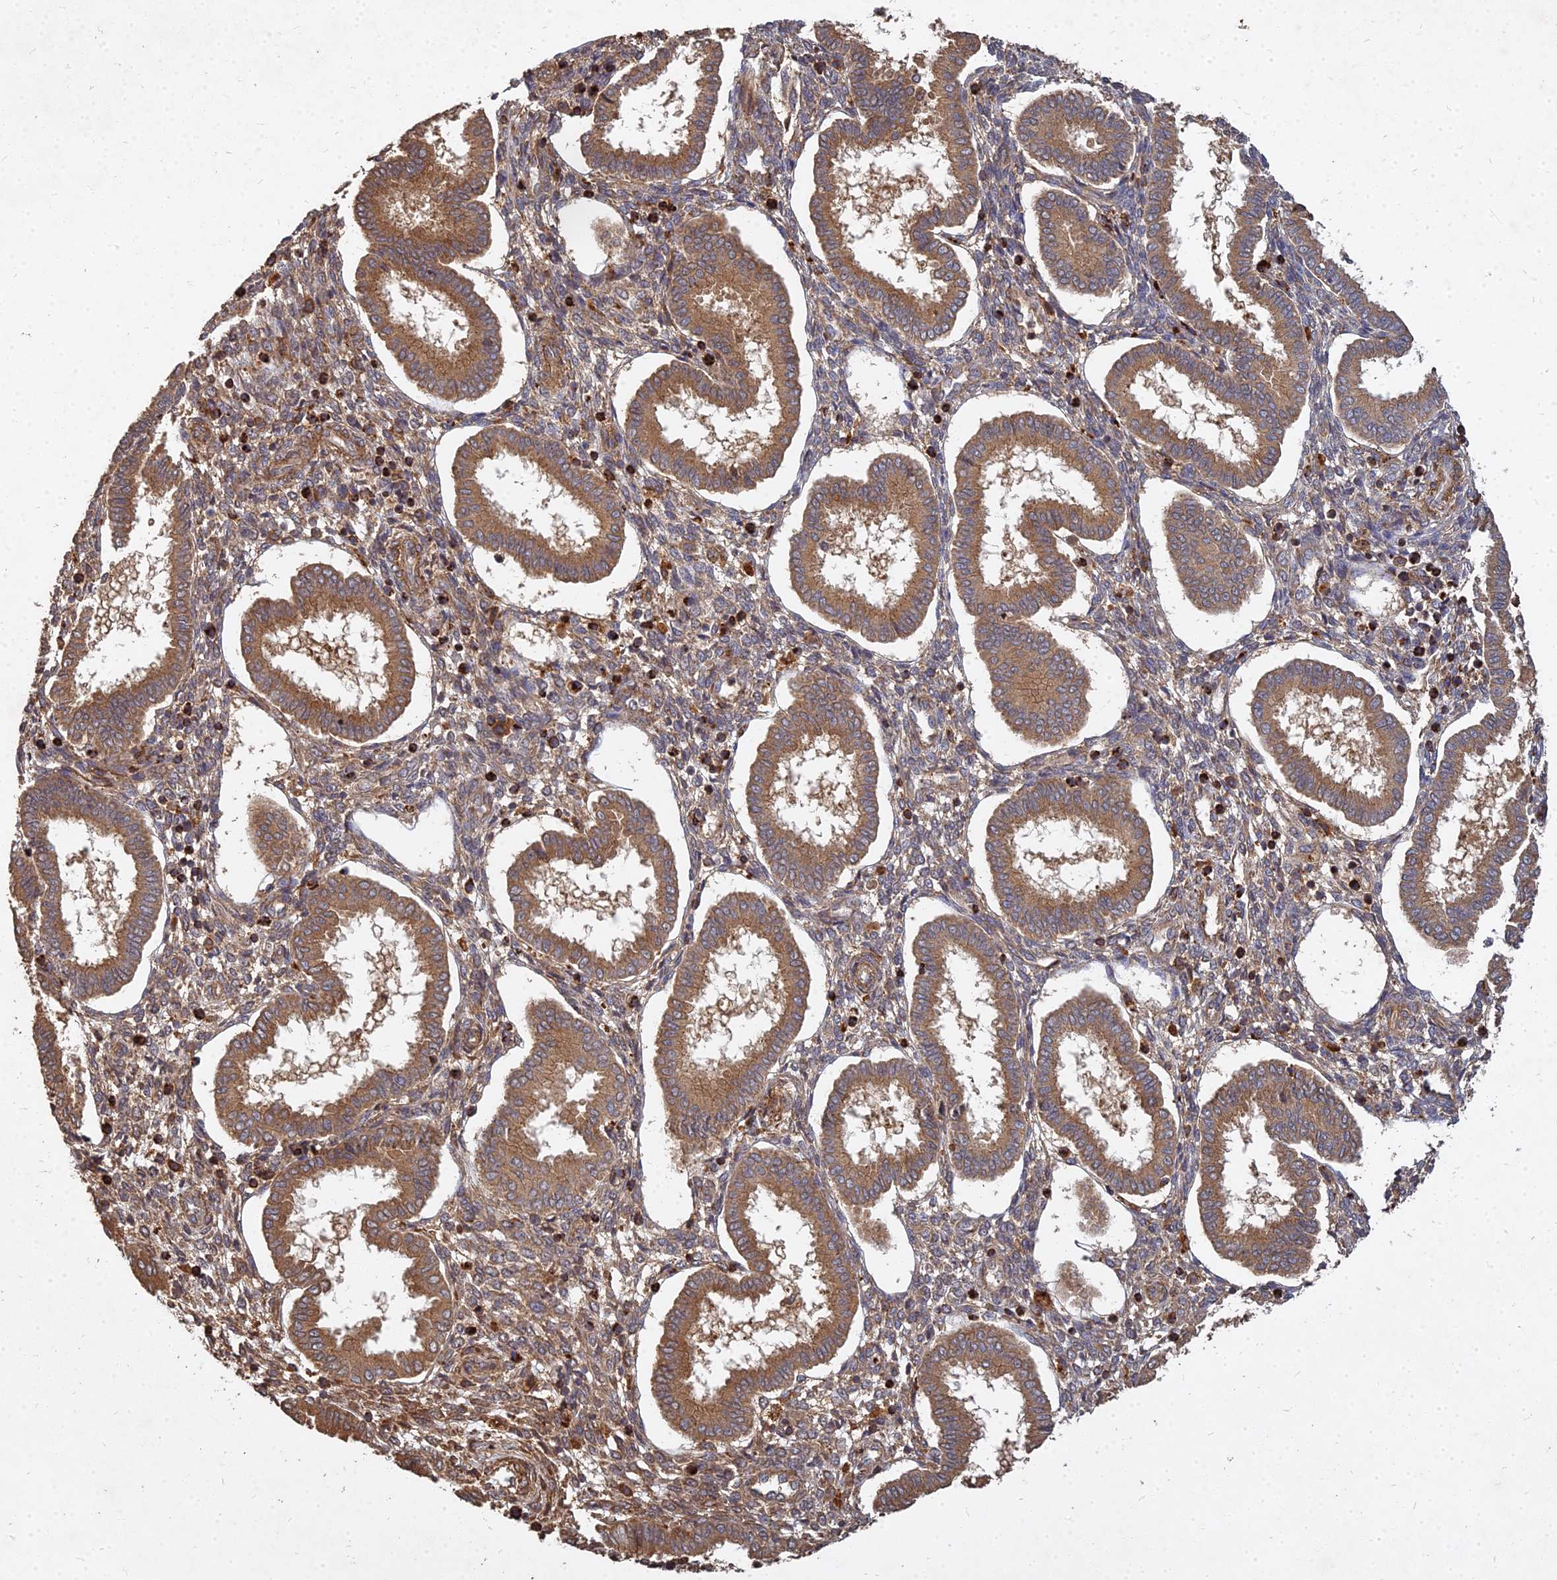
{"staining": {"intensity": "moderate", "quantity": "25%-75%", "location": "cytoplasmic/membranous"}, "tissue": "endometrium", "cell_type": "Cells in endometrial stroma", "image_type": "normal", "snomed": [{"axis": "morphology", "description": "Normal tissue, NOS"}, {"axis": "topography", "description": "Endometrium"}], "caption": "Immunohistochemical staining of benign human endometrium exhibits moderate cytoplasmic/membranous protein staining in about 25%-75% of cells in endometrial stroma. (DAB (3,3'-diaminobenzidine) = brown stain, brightfield microscopy at high magnification).", "gene": "UBE2W", "patient": {"sex": "female", "age": 24}}